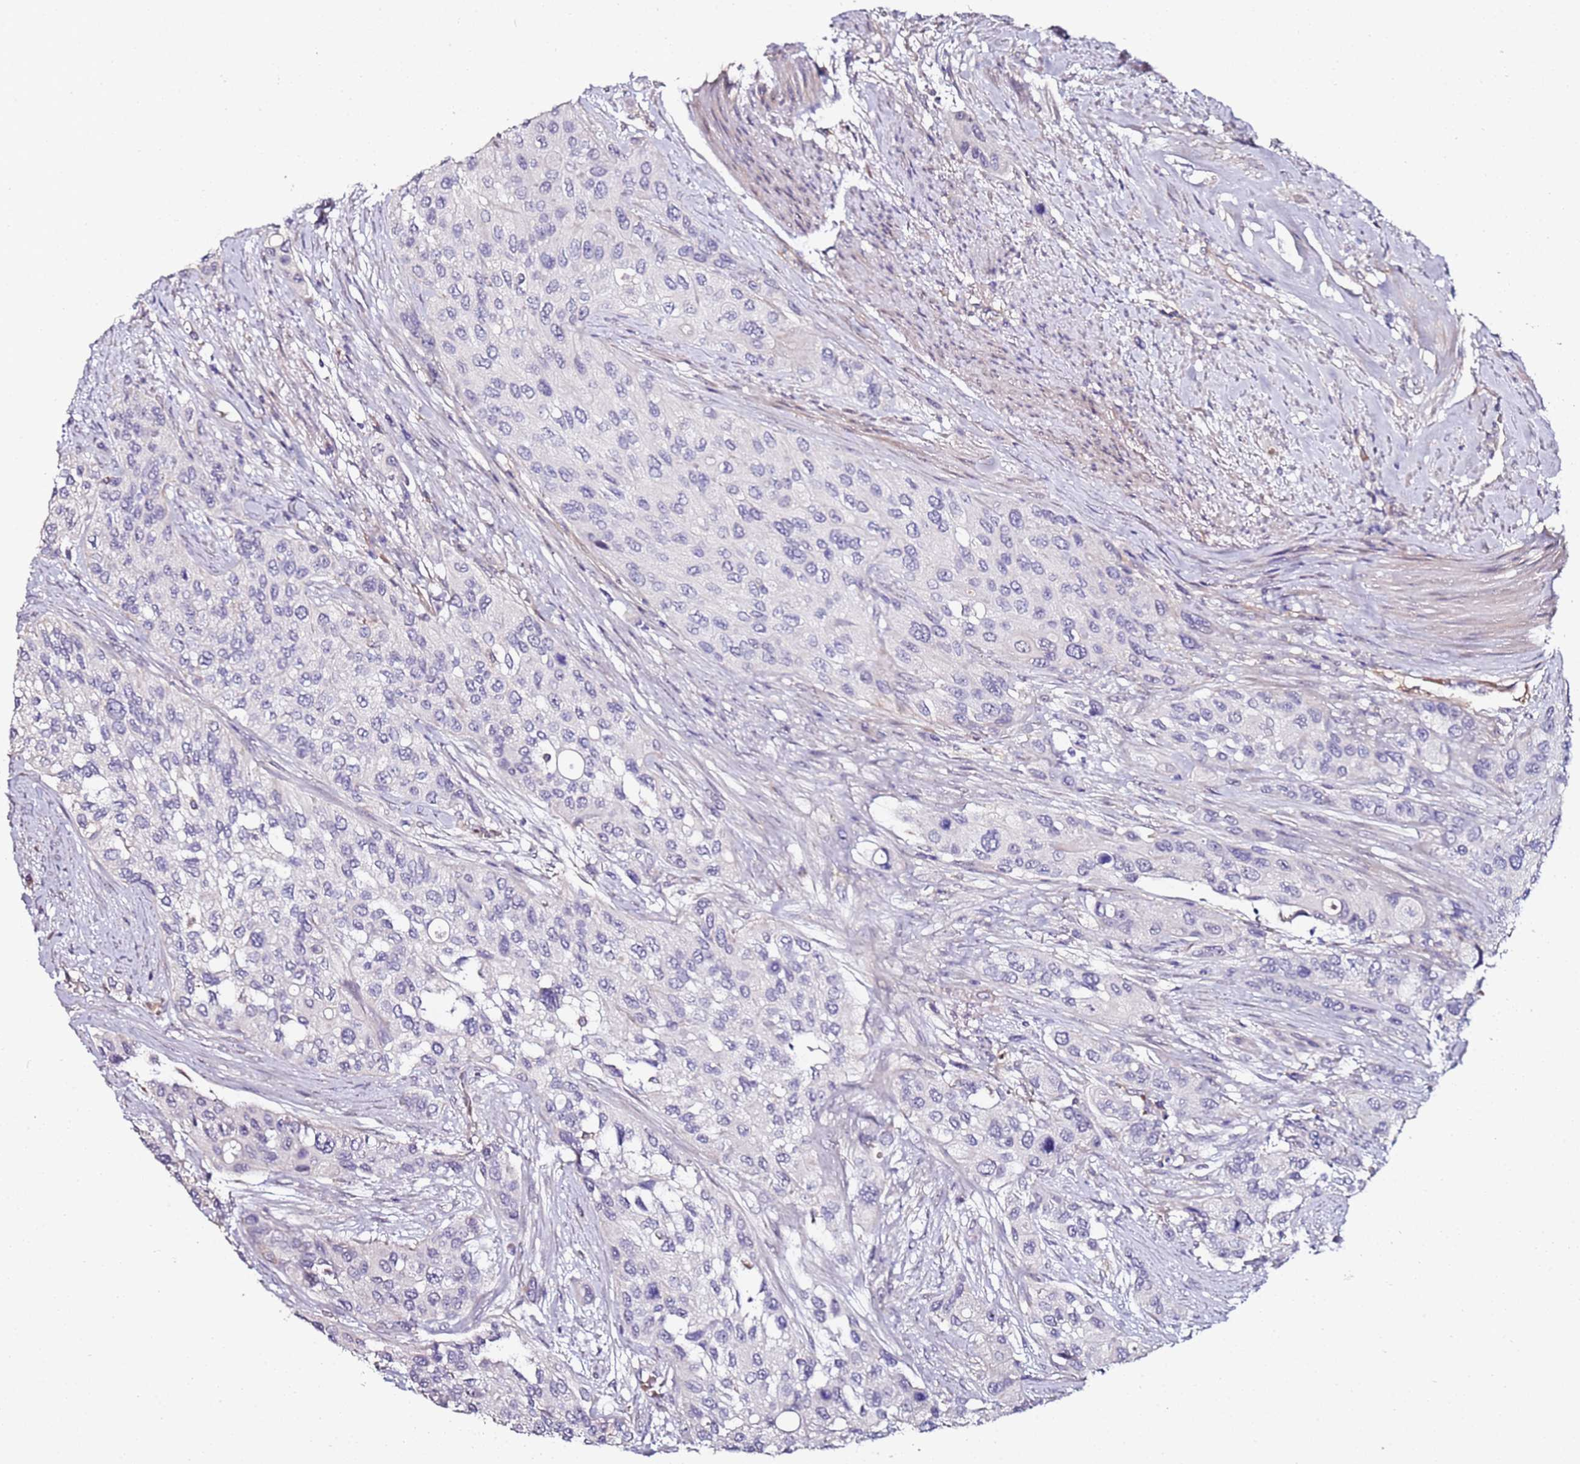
{"staining": {"intensity": "negative", "quantity": "none", "location": "none"}, "tissue": "urothelial cancer", "cell_type": "Tumor cells", "image_type": "cancer", "snomed": [{"axis": "morphology", "description": "Normal tissue, NOS"}, {"axis": "morphology", "description": "Urothelial carcinoma, High grade"}, {"axis": "topography", "description": "Vascular tissue"}, {"axis": "topography", "description": "Urinary bladder"}], "caption": "Urothelial carcinoma (high-grade) was stained to show a protein in brown. There is no significant positivity in tumor cells.", "gene": "C3orf80", "patient": {"sex": "female", "age": 56}}